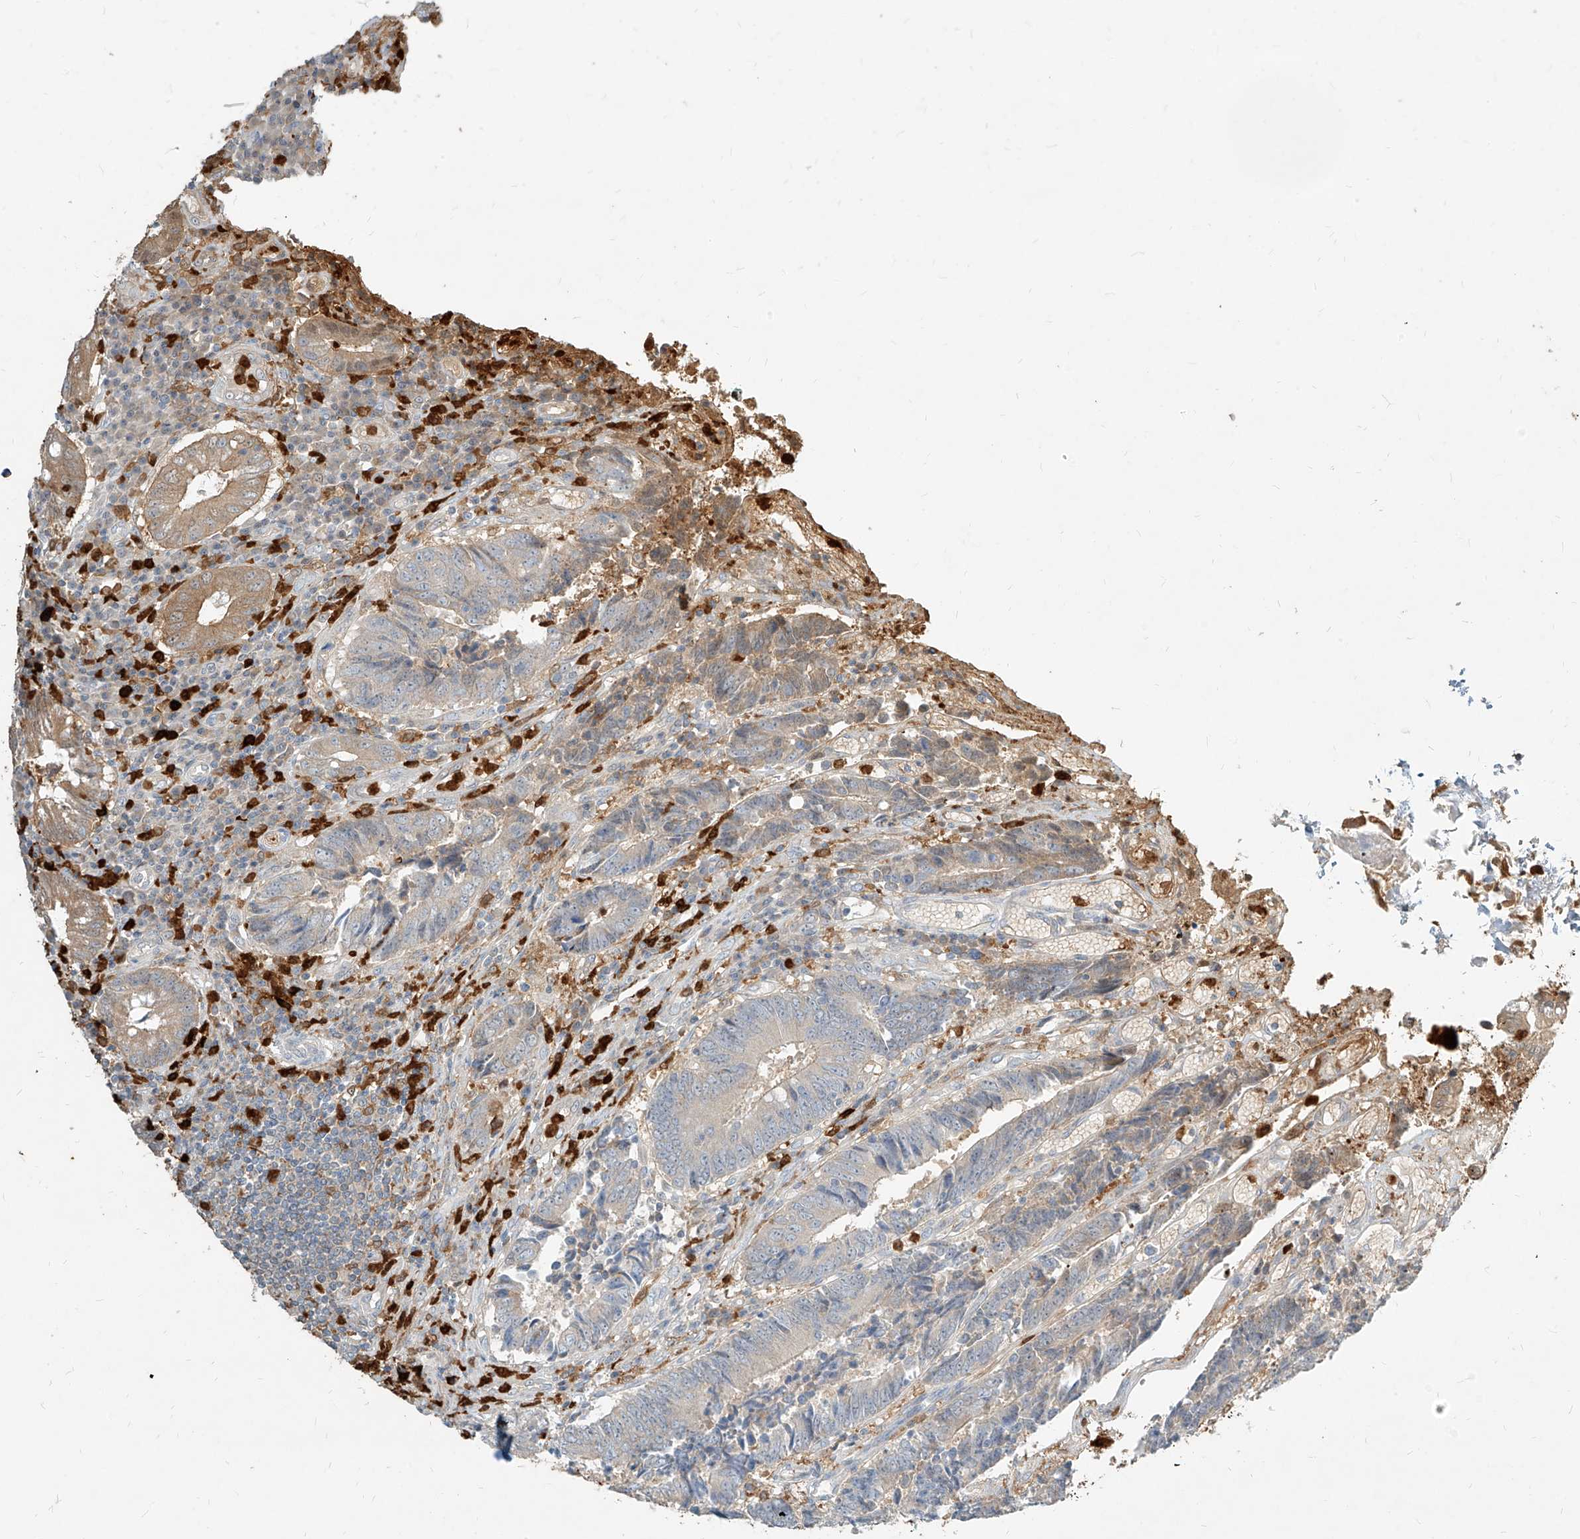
{"staining": {"intensity": "weak", "quantity": "<25%", "location": "cytoplasmic/membranous"}, "tissue": "colorectal cancer", "cell_type": "Tumor cells", "image_type": "cancer", "snomed": [{"axis": "morphology", "description": "Adenocarcinoma, NOS"}, {"axis": "topography", "description": "Rectum"}], "caption": "Tumor cells show no significant protein expression in colorectal cancer (adenocarcinoma). (DAB (3,3'-diaminobenzidine) IHC with hematoxylin counter stain).", "gene": "PGD", "patient": {"sex": "male", "age": 84}}